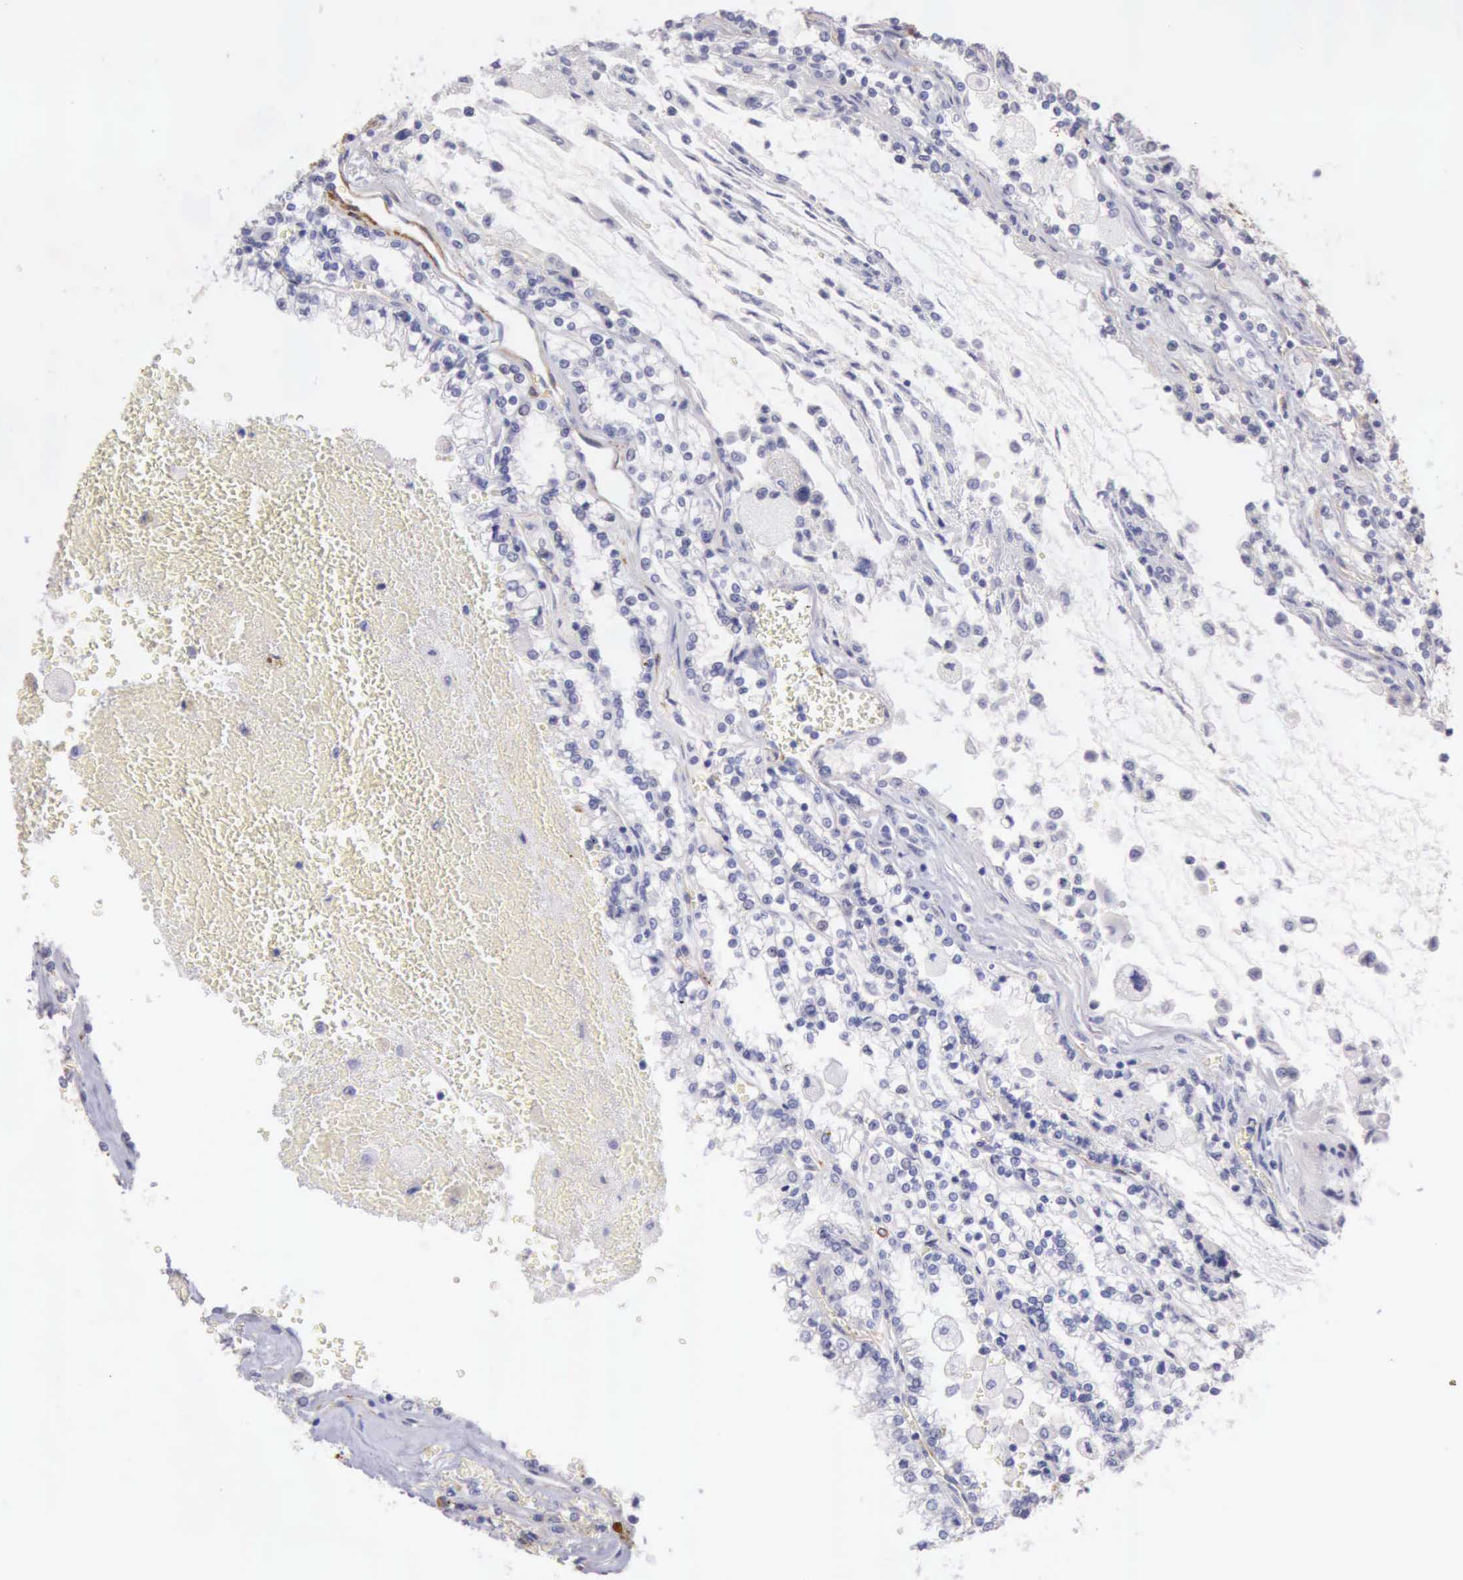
{"staining": {"intensity": "negative", "quantity": "none", "location": "none"}, "tissue": "renal cancer", "cell_type": "Tumor cells", "image_type": "cancer", "snomed": [{"axis": "morphology", "description": "Adenocarcinoma, NOS"}, {"axis": "topography", "description": "Kidney"}], "caption": "IHC photomicrograph of renal cancer stained for a protein (brown), which exhibits no positivity in tumor cells.", "gene": "AOC3", "patient": {"sex": "female", "age": 56}}